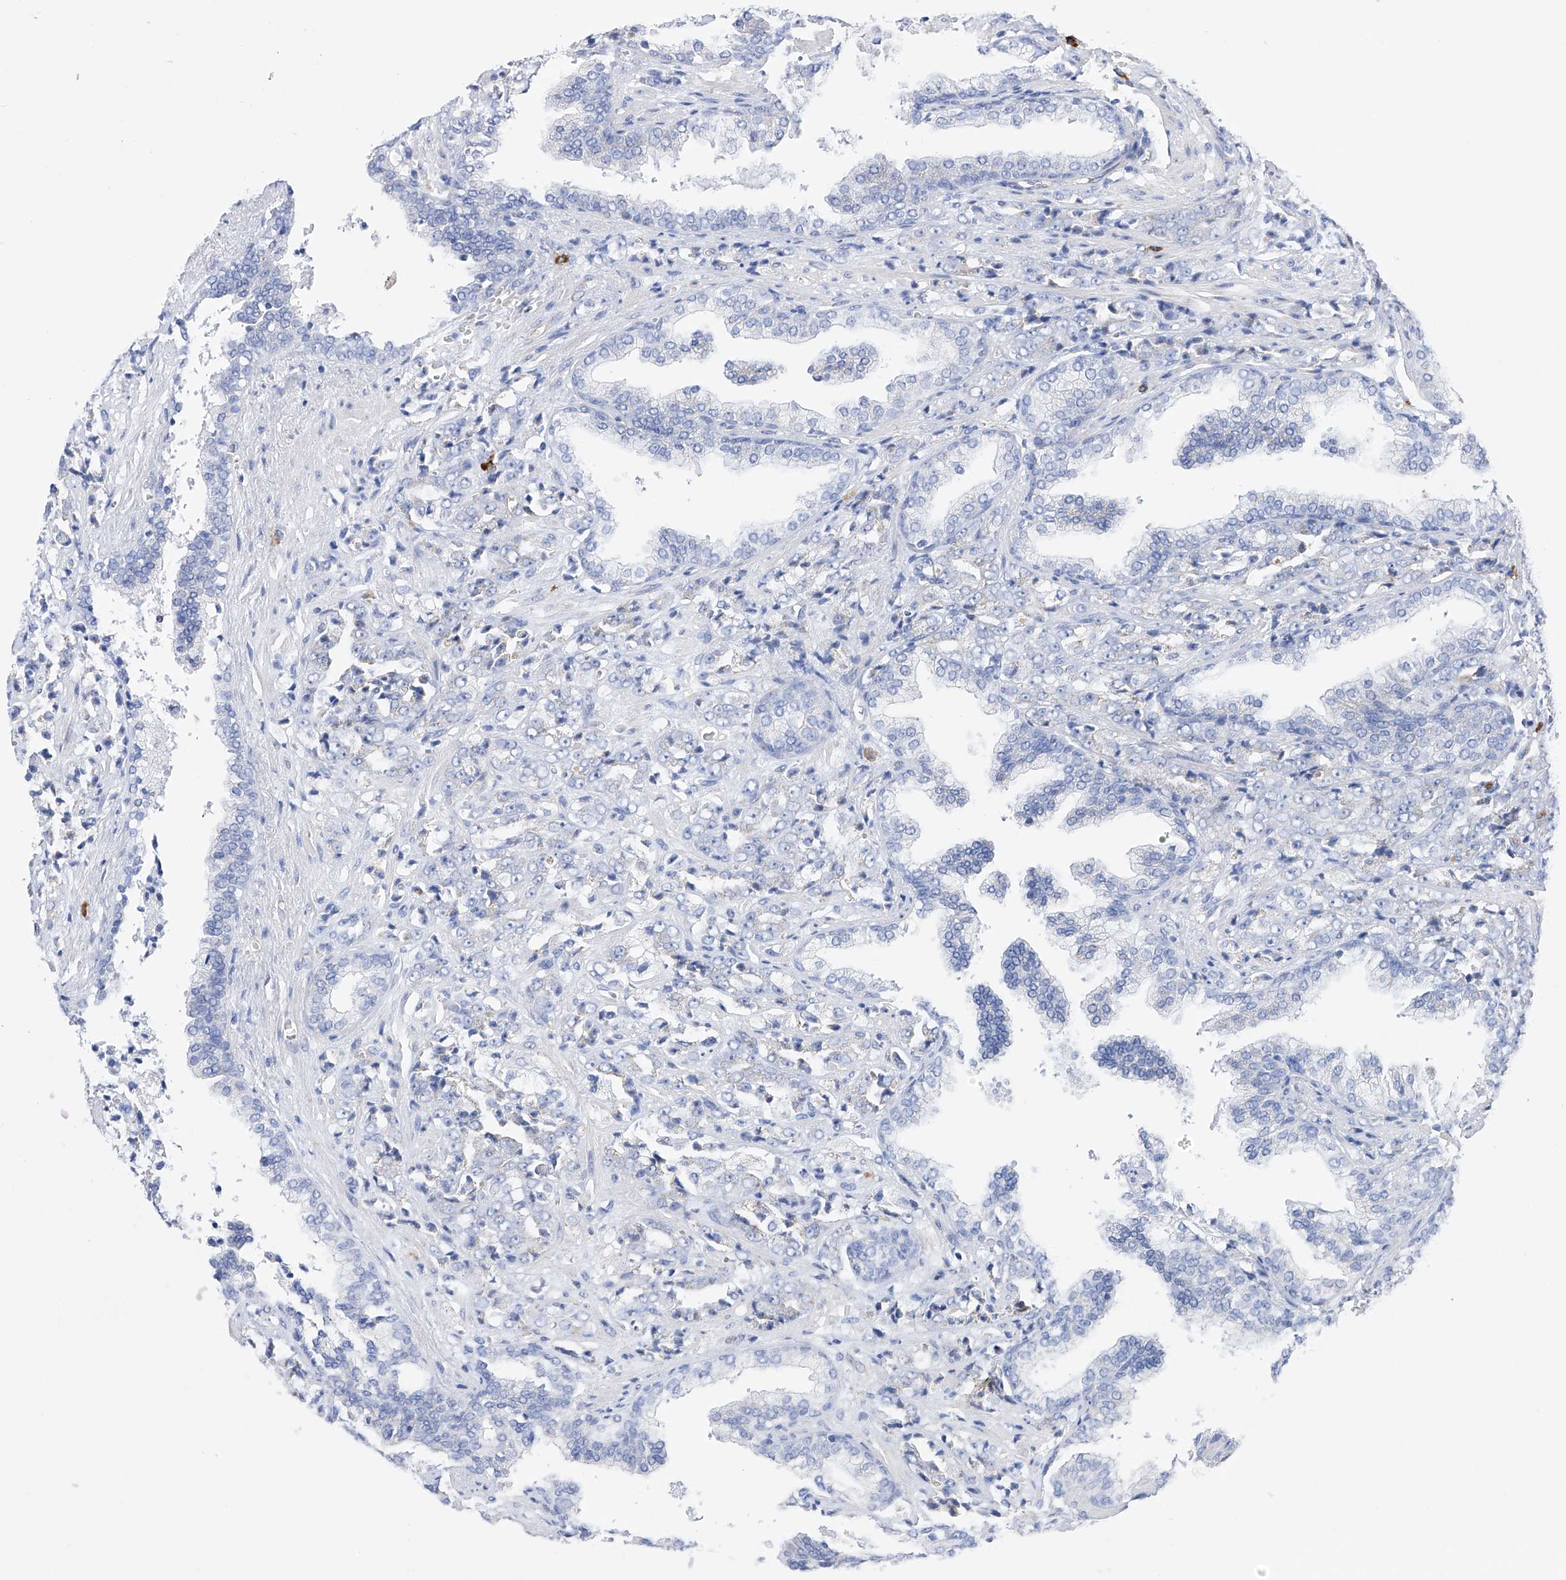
{"staining": {"intensity": "negative", "quantity": "none", "location": "none"}, "tissue": "prostate cancer", "cell_type": "Tumor cells", "image_type": "cancer", "snomed": [{"axis": "morphology", "description": "Adenocarcinoma, High grade"}, {"axis": "topography", "description": "Prostate"}], "caption": "Immunohistochemistry image of neoplastic tissue: high-grade adenocarcinoma (prostate) stained with DAB reveals no significant protein expression in tumor cells.", "gene": "FLG", "patient": {"sex": "male", "age": 71}}